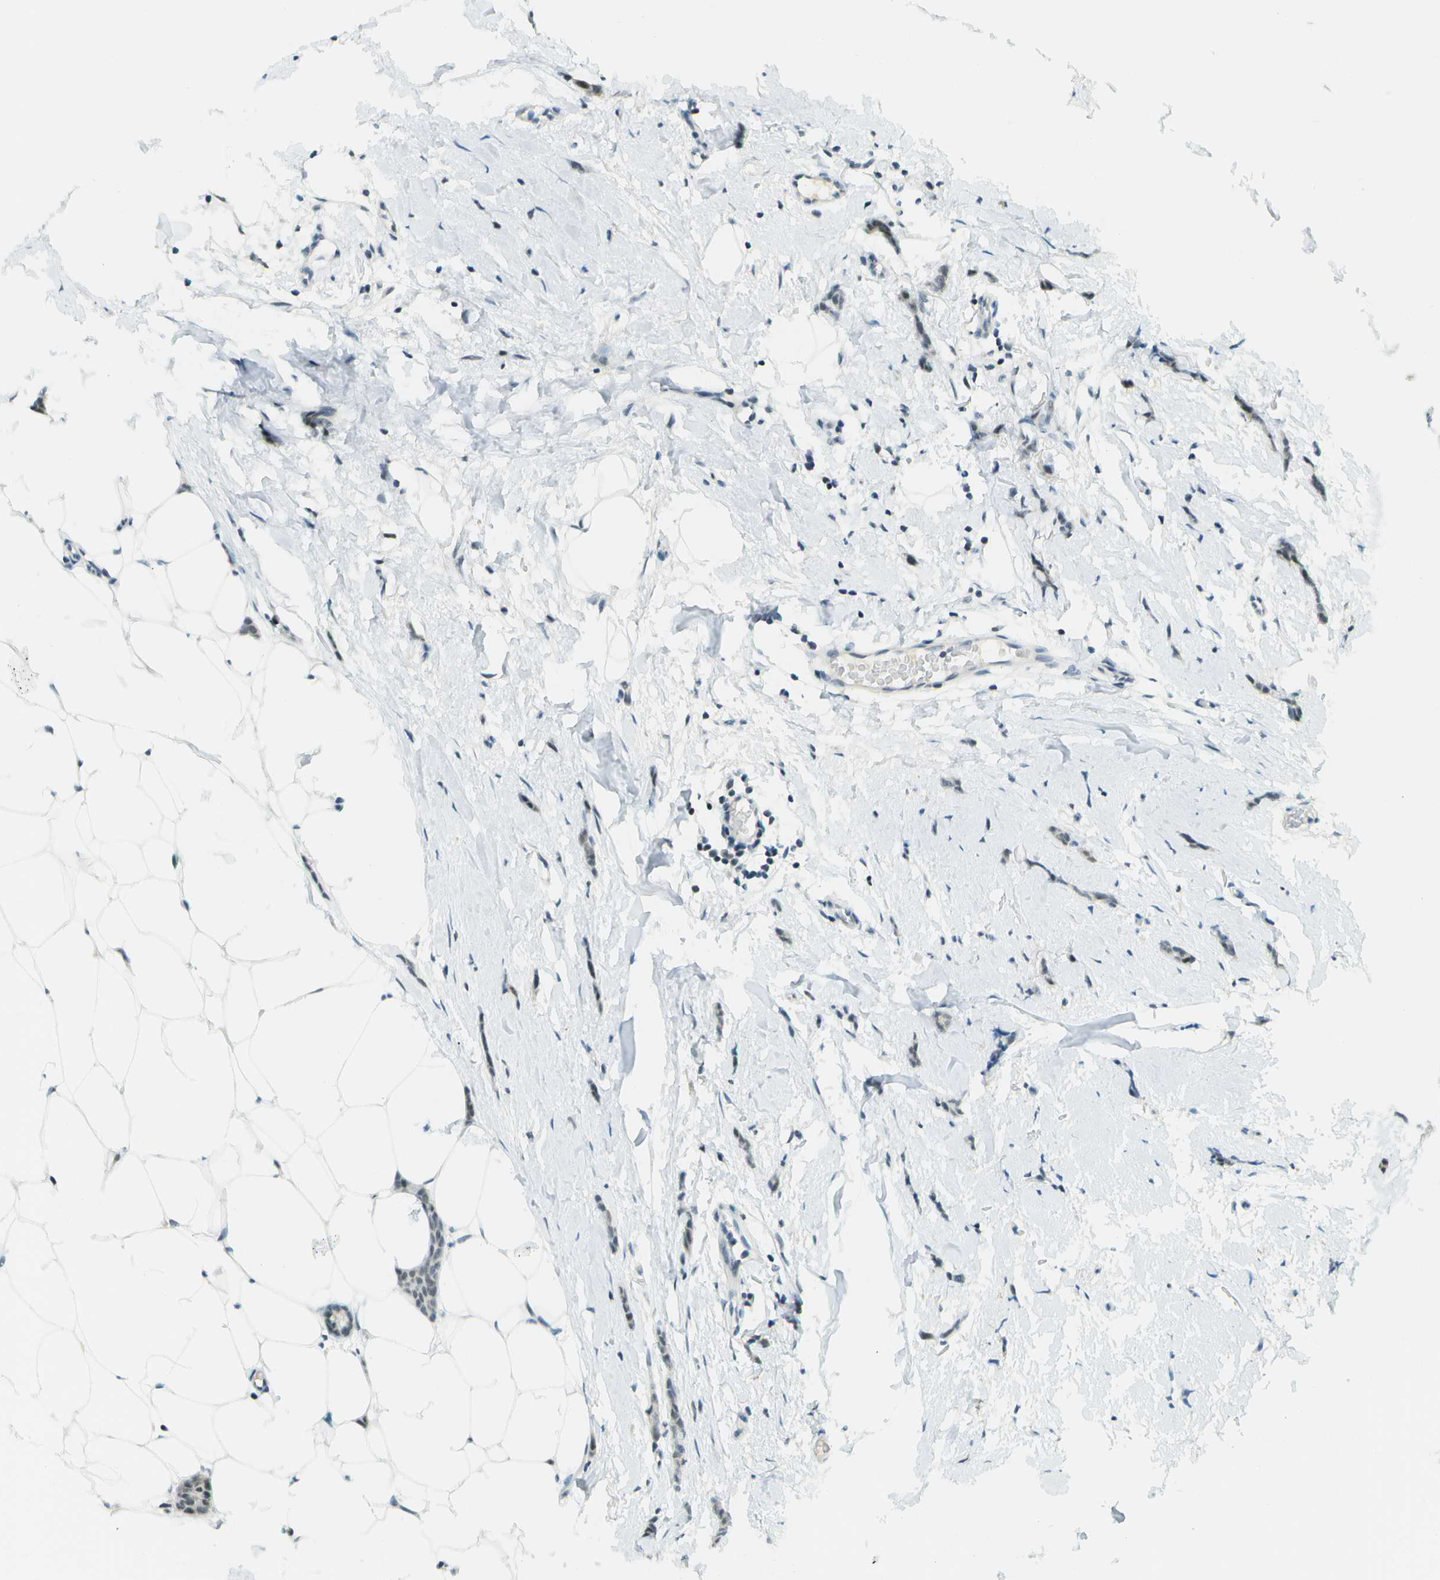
{"staining": {"intensity": "negative", "quantity": "none", "location": "none"}, "tissue": "breast cancer", "cell_type": "Tumor cells", "image_type": "cancer", "snomed": [{"axis": "morphology", "description": "Lobular carcinoma"}, {"axis": "topography", "description": "Skin"}, {"axis": "topography", "description": "Breast"}], "caption": "An immunohistochemistry (IHC) photomicrograph of breast cancer is shown. There is no staining in tumor cells of breast cancer. (DAB immunohistochemistry visualized using brightfield microscopy, high magnification).", "gene": "NEK11", "patient": {"sex": "female", "age": 46}}